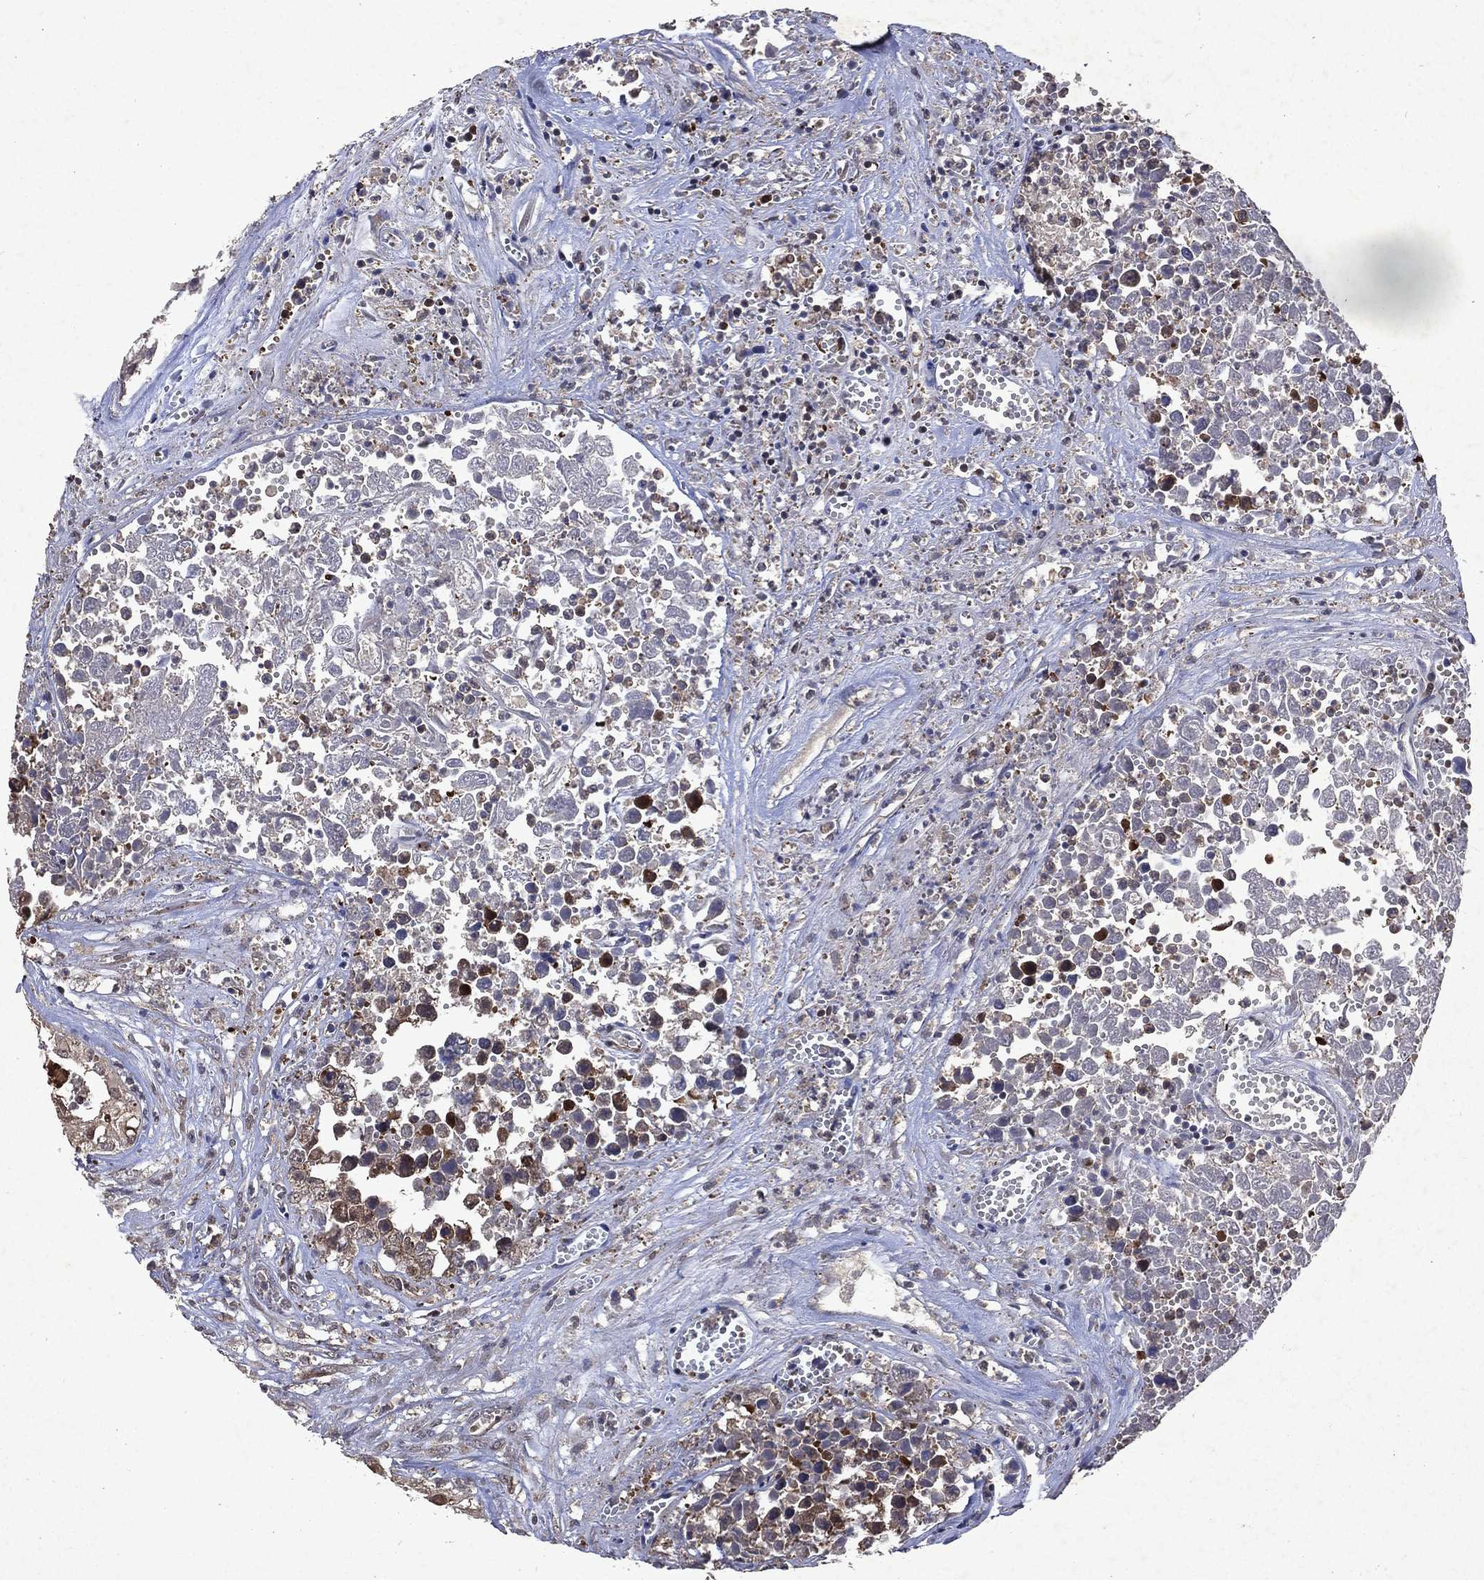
{"staining": {"intensity": "weak", "quantity": "25%-75%", "location": "cytoplasmic/membranous"}, "tissue": "testis cancer", "cell_type": "Tumor cells", "image_type": "cancer", "snomed": [{"axis": "morphology", "description": "Seminoma, NOS"}, {"axis": "morphology", "description": "Carcinoma, Embryonal, NOS"}, {"axis": "topography", "description": "Testis"}], "caption": "A high-resolution photomicrograph shows immunohistochemistry staining of seminoma (testis), which shows weak cytoplasmic/membranous expression in about 25%-75% of tumor cells. (DAB IHC with brightfield microscopy, high magnification).", "gene": "MTAP", "patient": {"sex": "male", "age": 22}}